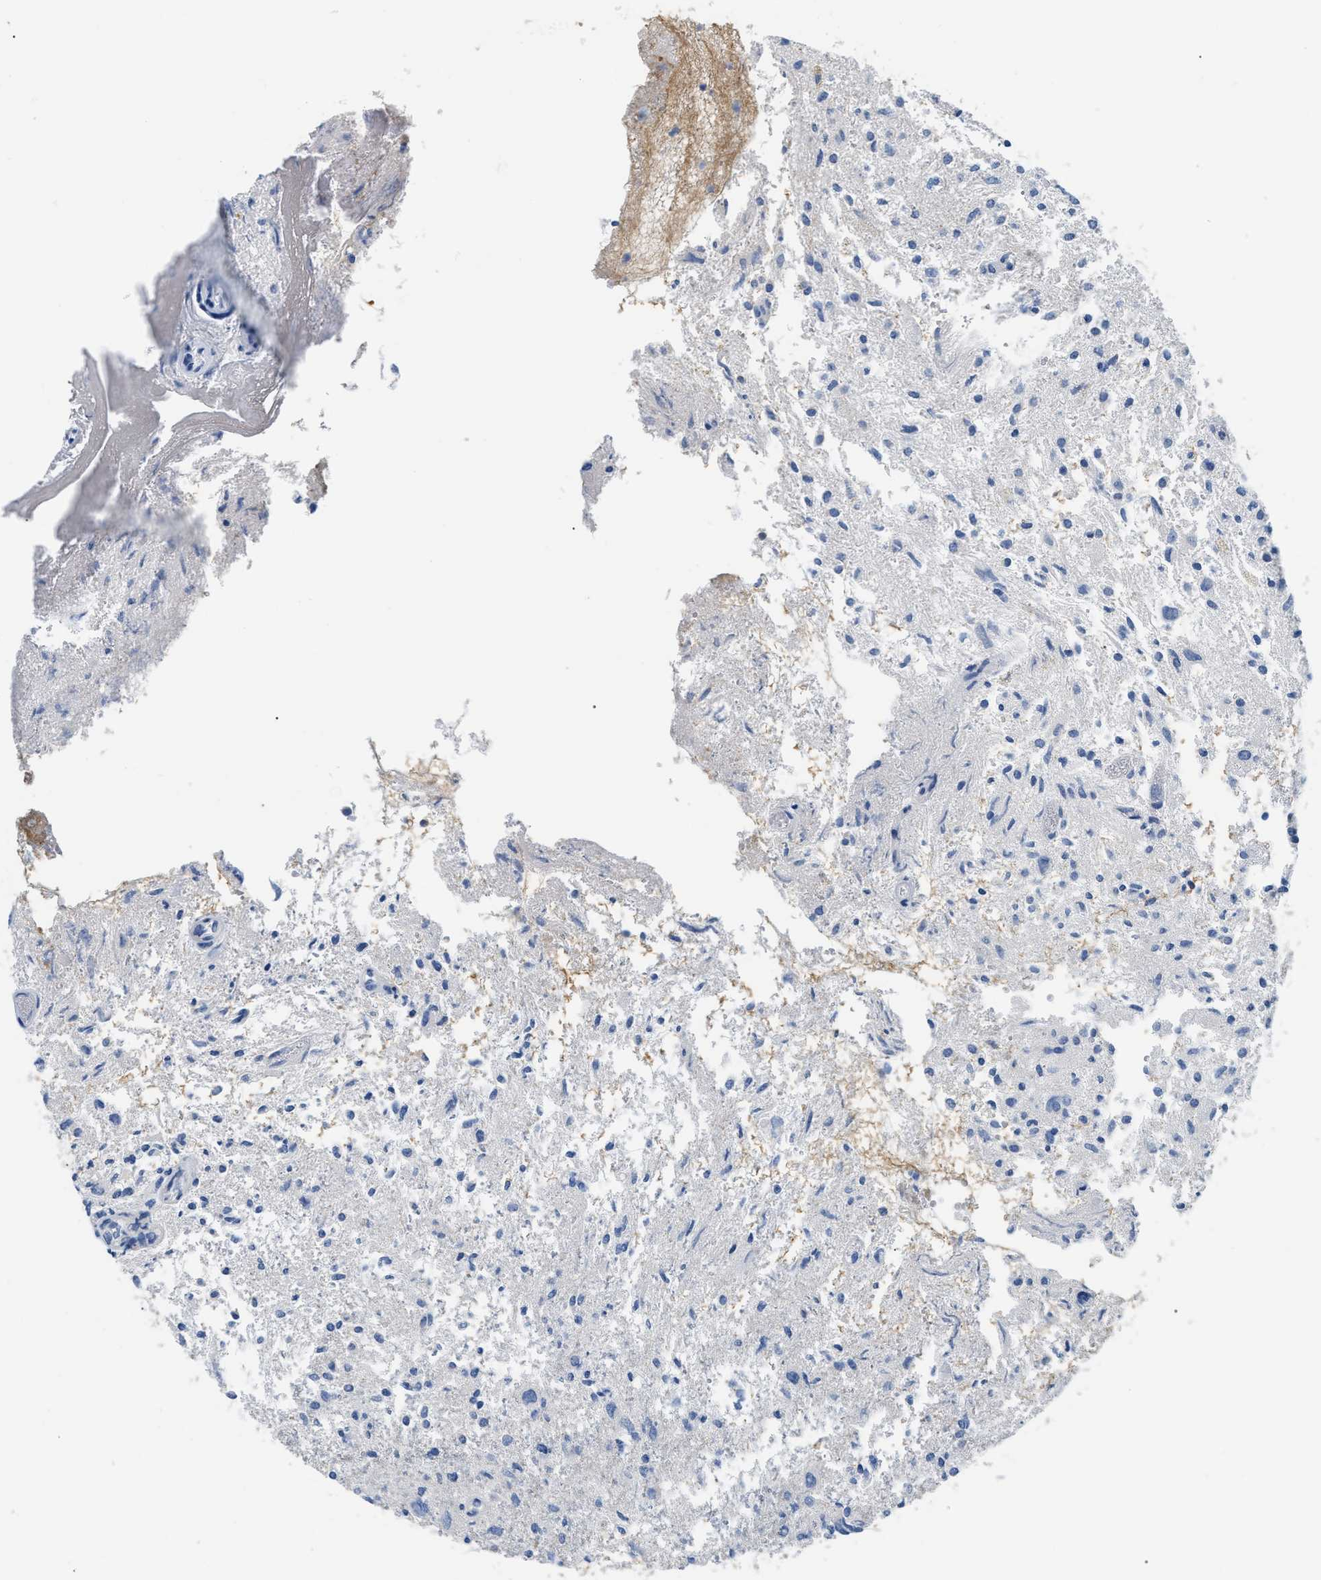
{"staining": {"intensity": "negative", "quantity": "none", "location": "none"}, "tissue": "glioma", "cell_type": "Tumor cells", "image_type": "cancer", "snomed": [{"axis": "morphology", "description": "Glioma, malignant, High grade"}, {"axis": "topography", "description": "Brain"}], "caption": "High magnification brightfield microscopy of glioma stained with DAB (brown) and counterstained with hematoxylin (blue): tumor cells show no significant staining. (DAB immunohistochemistry with hematoxylin counter stain).", "gene": "DHX58", "patient": {"sex": "female", "age": 59}}